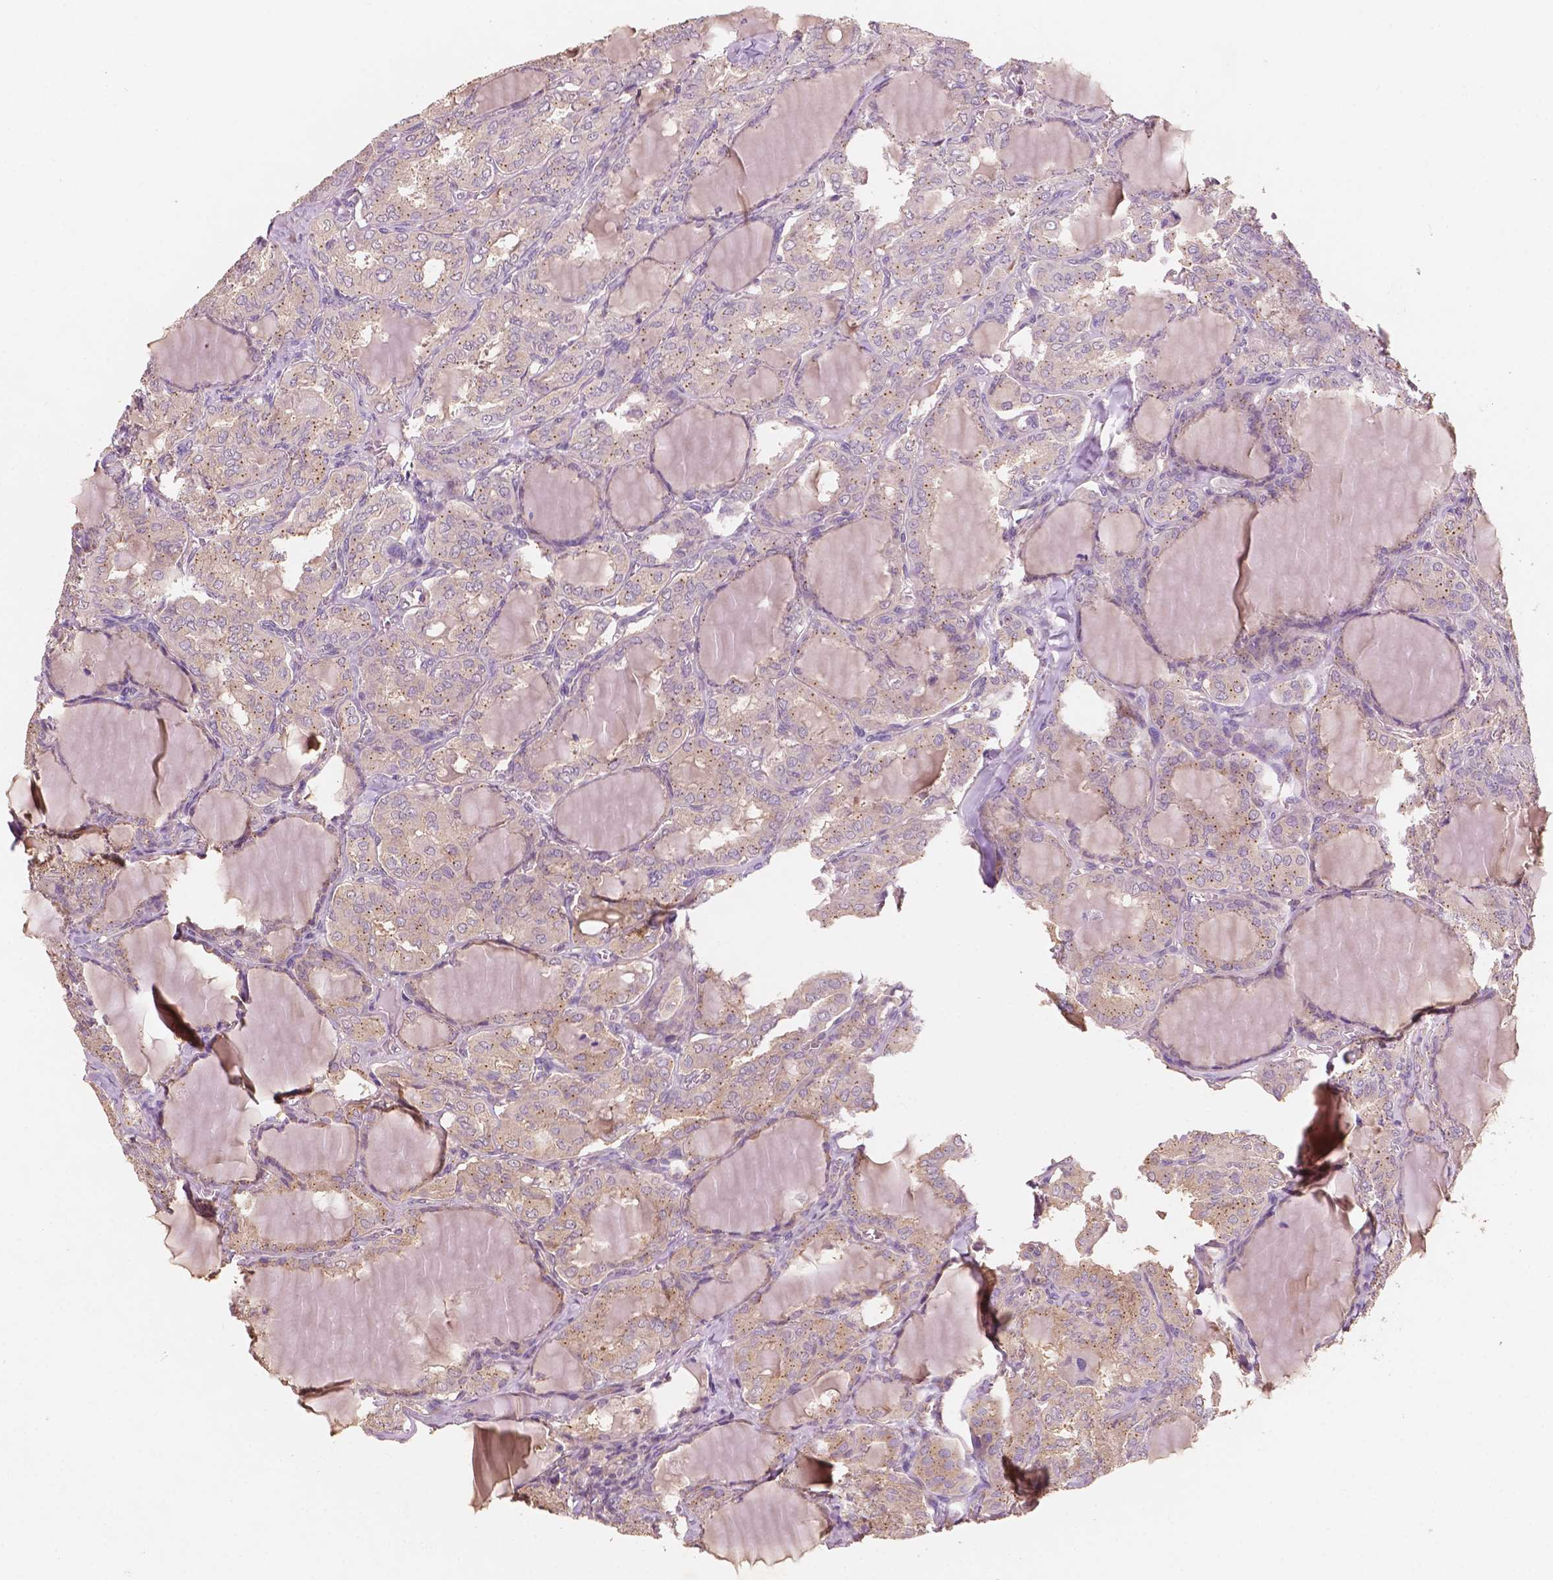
{"staining": {"intensity": "weak", "quantity": "25%-75%", "location": "cytoplasmic/membranous"}, "tissue": "thyroid cancer", "cell_type": "Tumor cells", "image_type": "cancer", "snomed": [{"axis": "morphology", "description": "Papillary adenocarcinoma, NOS"}, {"axis": "topography", "description": "Thyroid gland"}], "caption": "Immunohistochemistry of thyroid papillary adenocarcinoma exhibits low levels of weak cytoplasmic/membranous expression in about 25%-75% of tumor cells.", "gene": "CHPT1", "patient": {"sex": "male", "age": 20}}